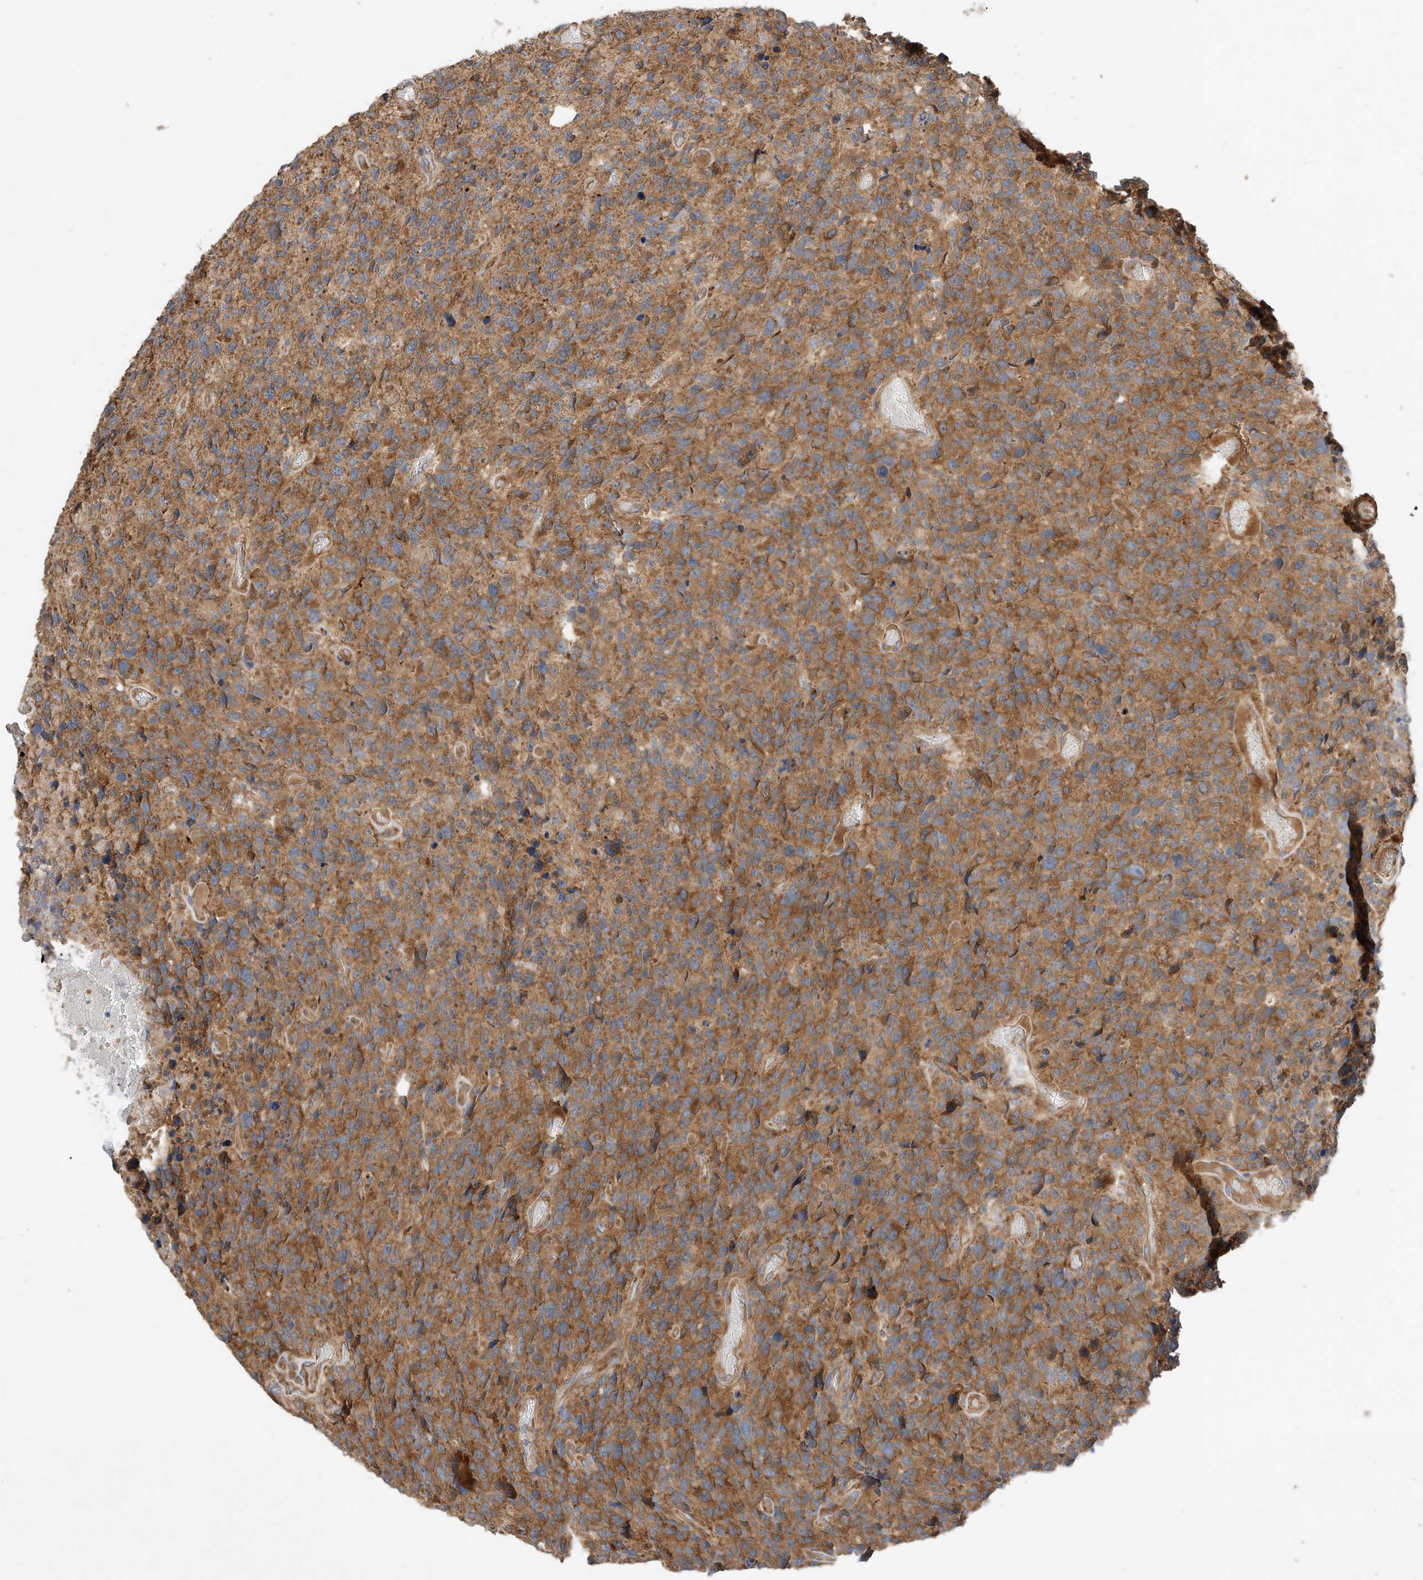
{"staining": {"intensity": "moderate", "quantity": ">75%", "location": "cytoplasmic/membranous"}, "tissue": "glioma", "cell_type": "Tumor cells", "image_type": "cancer", "snomed": [{"axis": "morphology", "description": "Glioma, malignant, High grade"}, {"axis": "topography", "description": "Brain"}], "caption": "Malignant glioma (high-grade) stained with a brown dye exhibits moderate cytoplasmic/membranous positive positivity in approximately >75% of tumor cells.", "gene": "CPAMD8", "patient": {"sex": "male", "age": 69}}